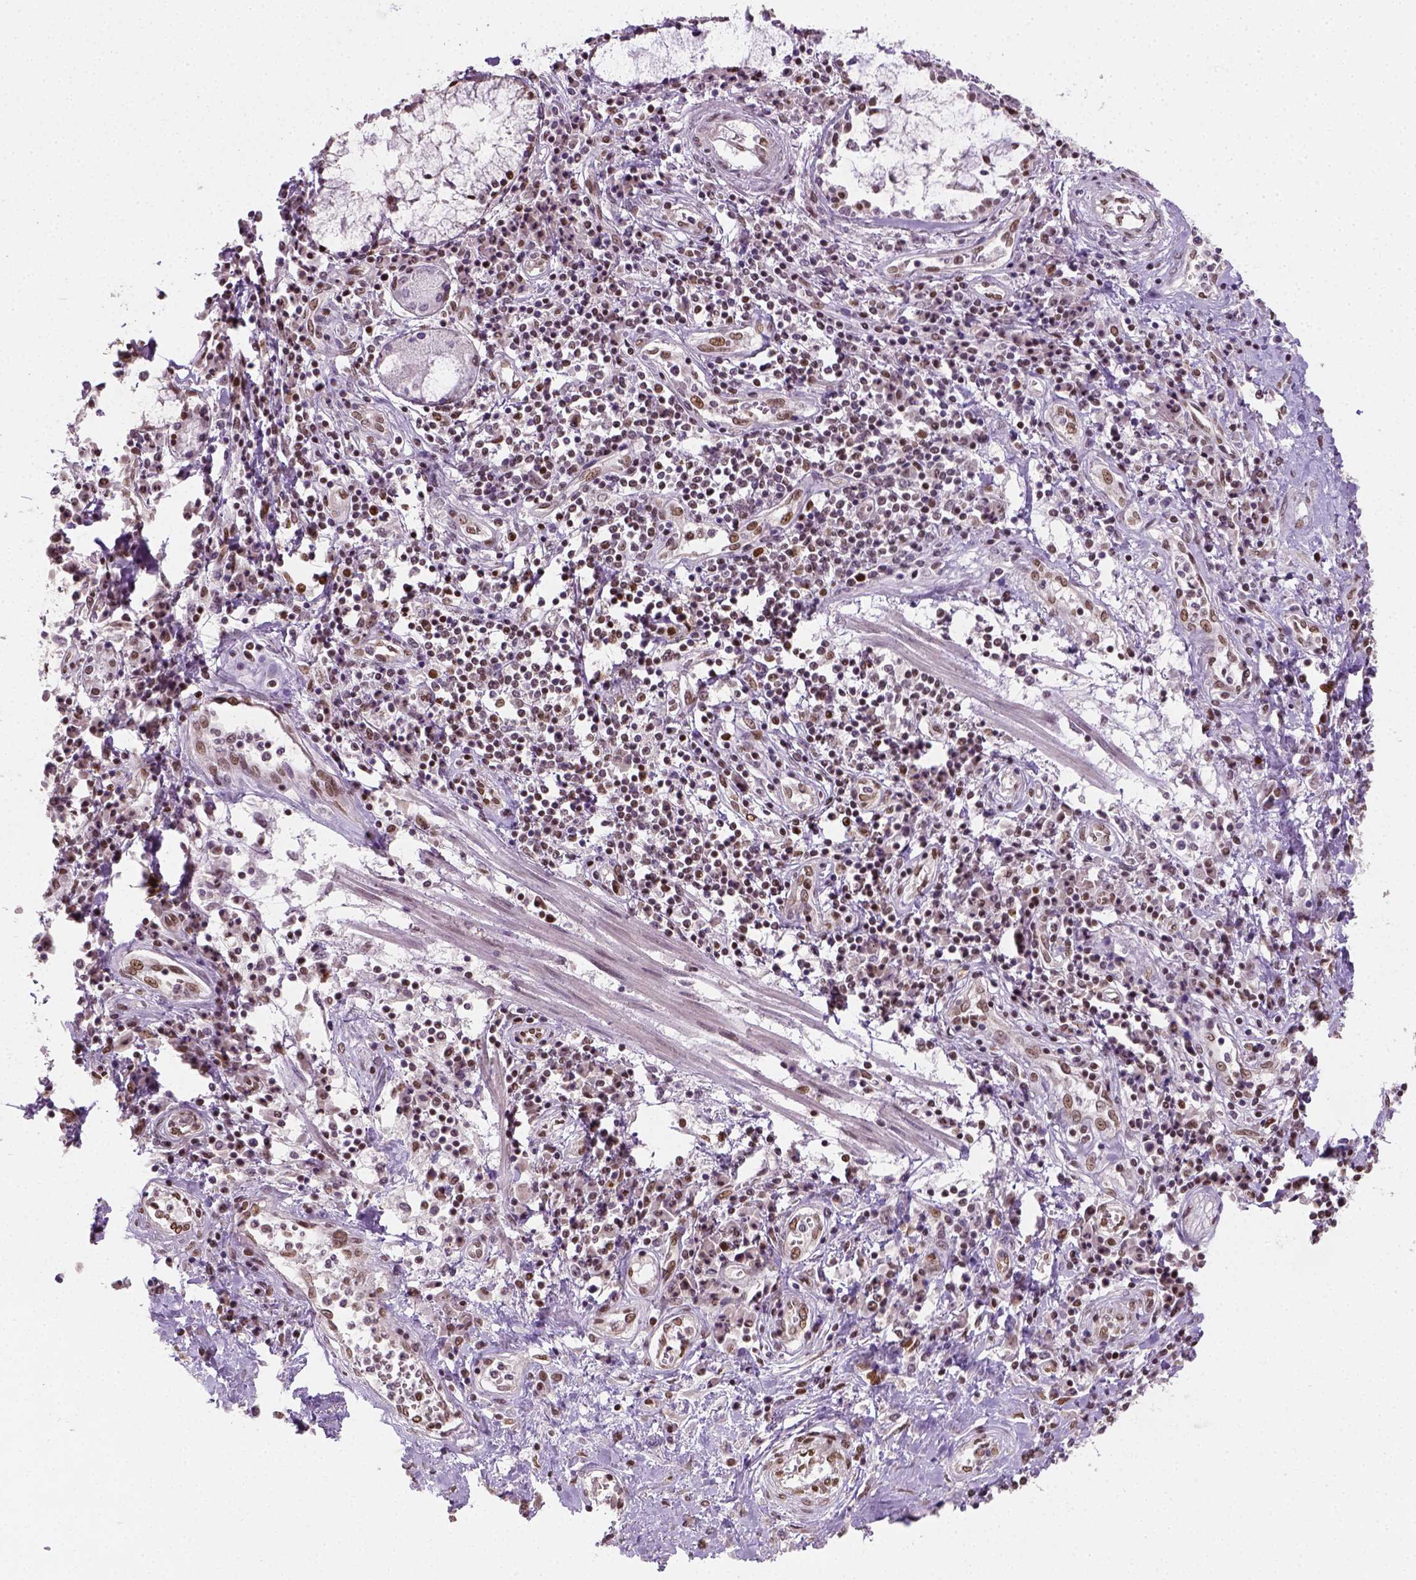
{"staining": {"intensity": "moderate", "quantity": ">75%", "location": "nuclear"}, "tissue": "lung cancer", "cell_type": "Tumor cells", "image_type": "cancer", "snomed": [{"axis": "morphology", "description": "Squamous cell carcinoma, NOS"}, {"axis": "morphology", "description": "Squamous cell carcinoma, metastatic, NOS"}, {"axis": "topography", "description": "Lung"}, {"axis": "topography", "description": "Pleura, NOS"}], "caption": "Immunohistochemistry (IHC) image of human metastatic squamous cell carcinoma (lung) stained for a protein (brown), which reveals medium levels of moderate nuclear positivity in approximately >75% of tumor cells.", "gene": "FANCE", "patient": {"sex": "male", "age": 72}}